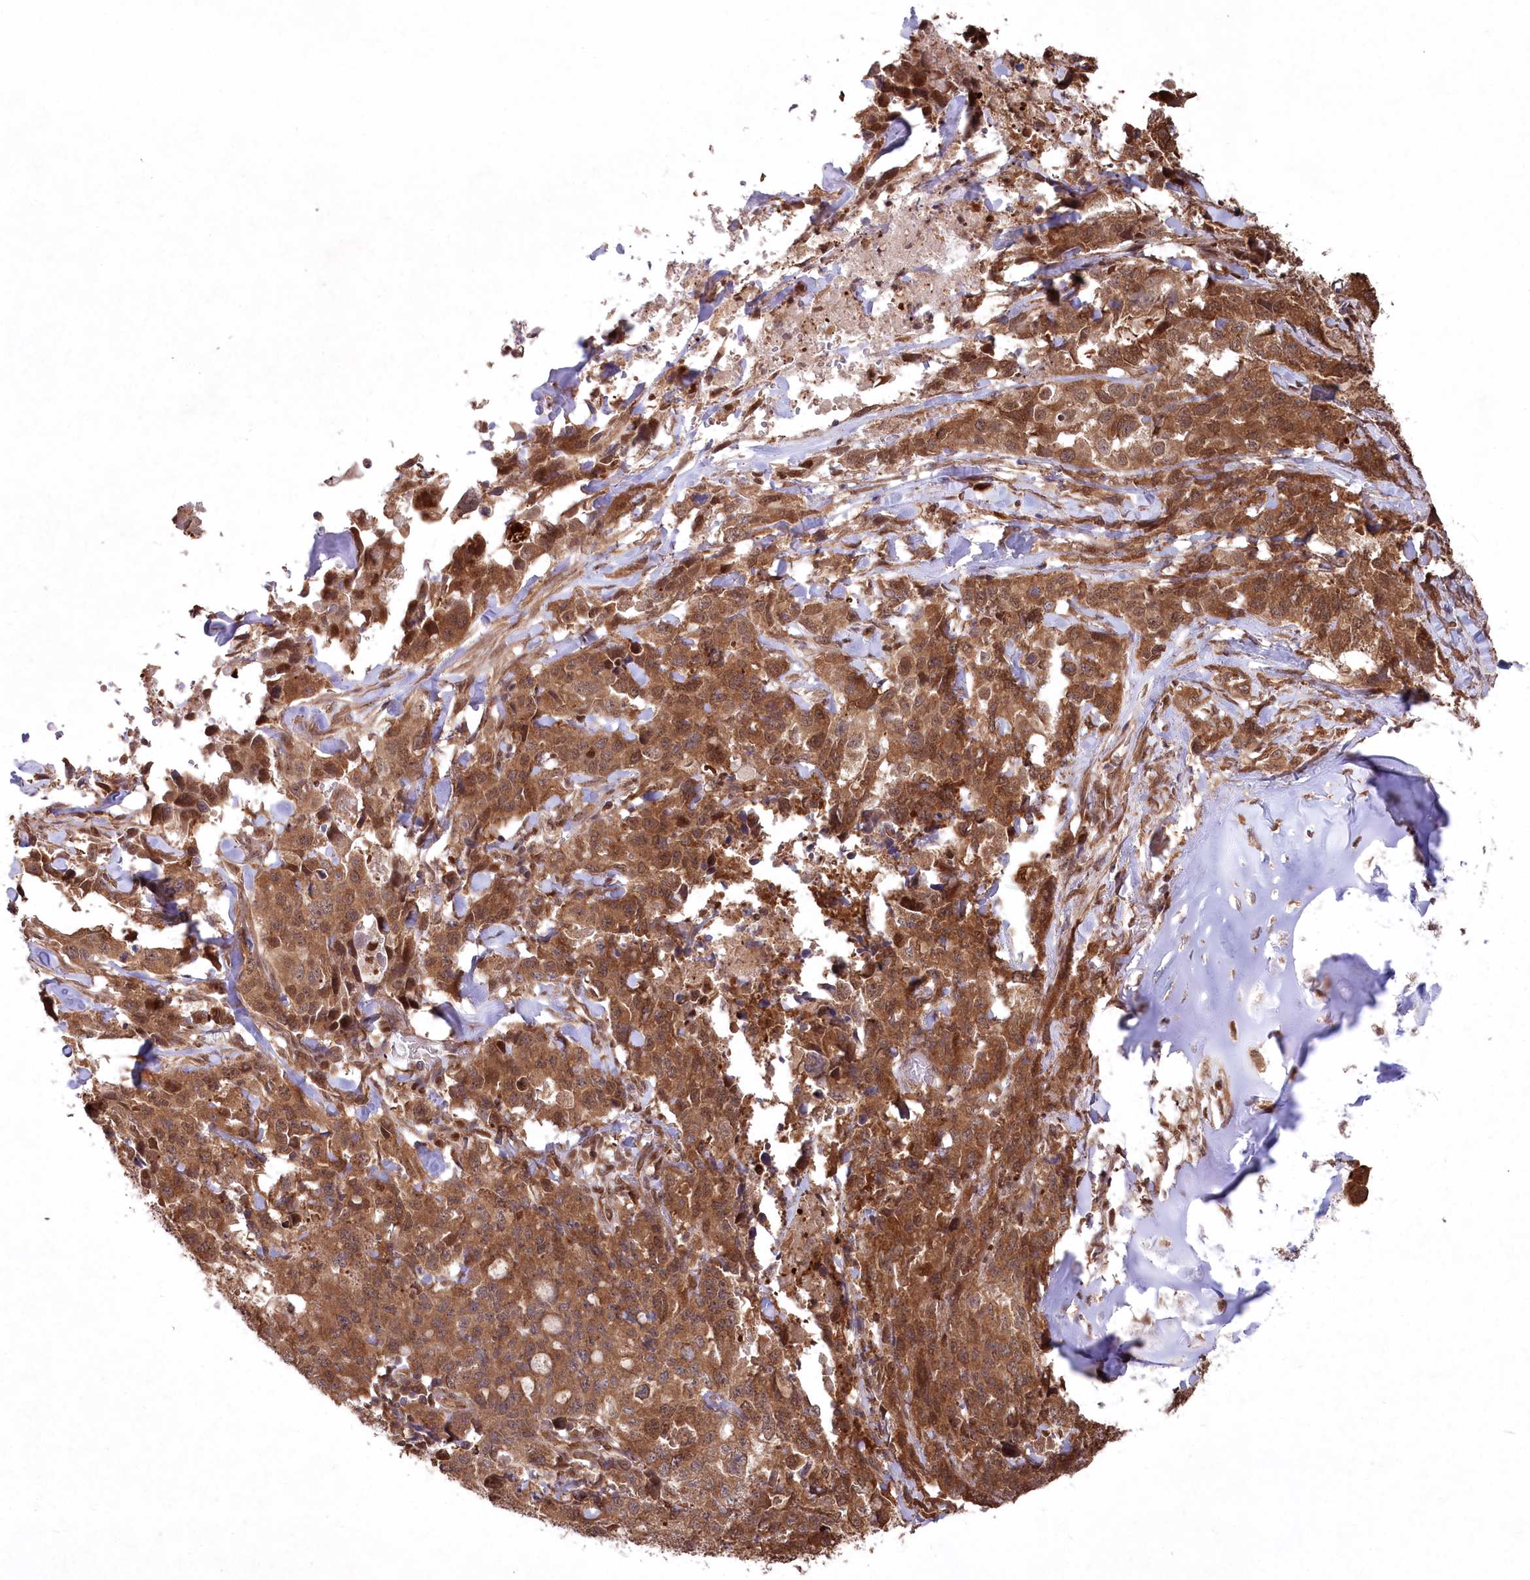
{"staining": {"intensity": "strong", "quantity": ">75%", "location": "cytoplasmic/membranous"}, "tissue": "lung cancer", "cell_type": "Tumor cells", "image_type": "cancer", "snomed": [{"axis": "morphology", "description": "Adenocarcinoma, NOS"}, {"axis": "topography", "description": "Lung"}], "caption": "Lung cancer stained with a brown dye shows strong cytoplasmic/membranous positive expression in approximately >75% of tumor cells.", "gene": "PSMA1", "patient": {"sex": "female", "age": 51}}